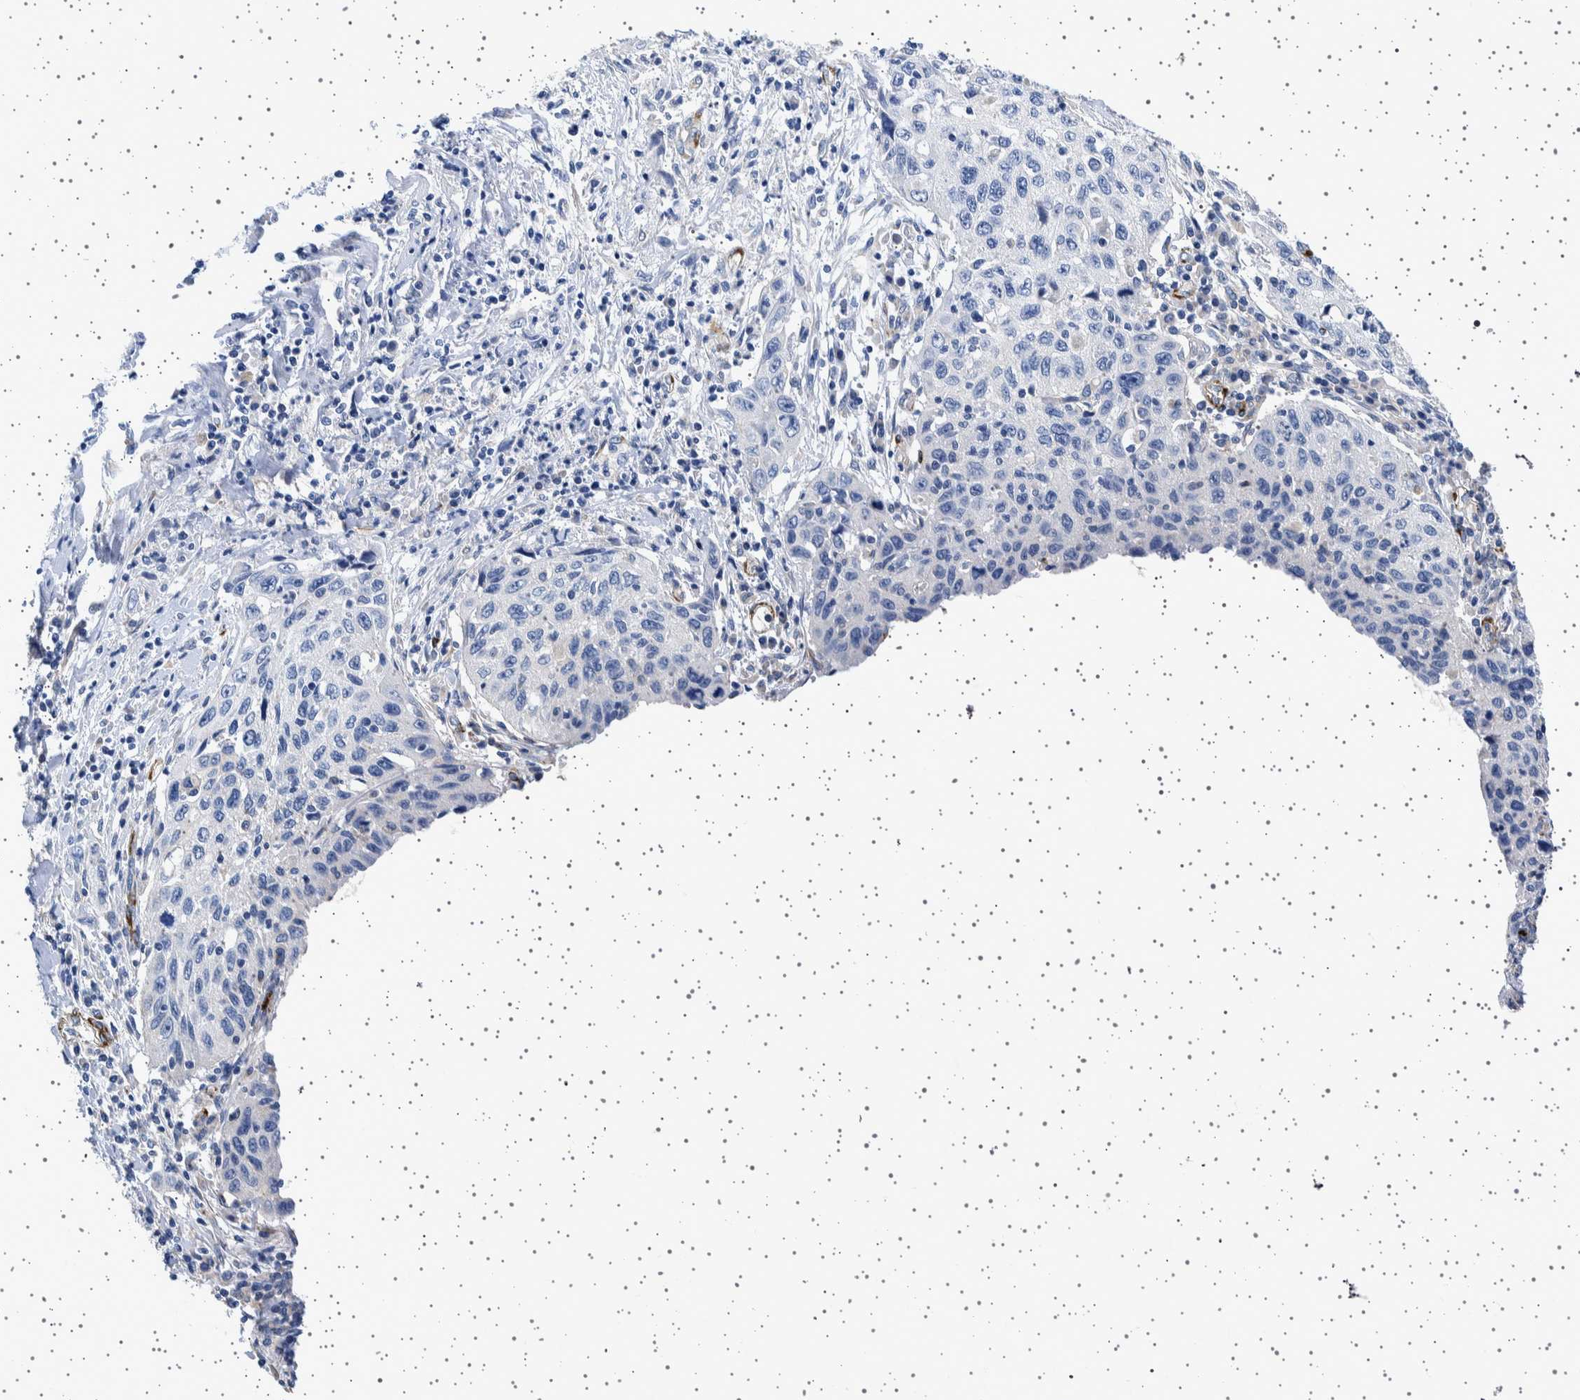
{"staining": {"intensity": "negative", "quantity": "none", "location": "none"}, "tissue": "cervical cancer", "cell_type": "Tumor cells", "image_type": "cancer", "snomed": [{"axis": "morphology", "description": "Squamous cell carcinoma, NOS"}, {"axis": "topography", "description": "Cervix"}], "caption": "The immunohistochemistry (IHC) photomicrograph has no significant positivity in tumor cells of cervical cancer (squamous cell carcinoma) tissue.", "gene": "SEPTIN4", "patient": {"sex": "female", "age": 53}}